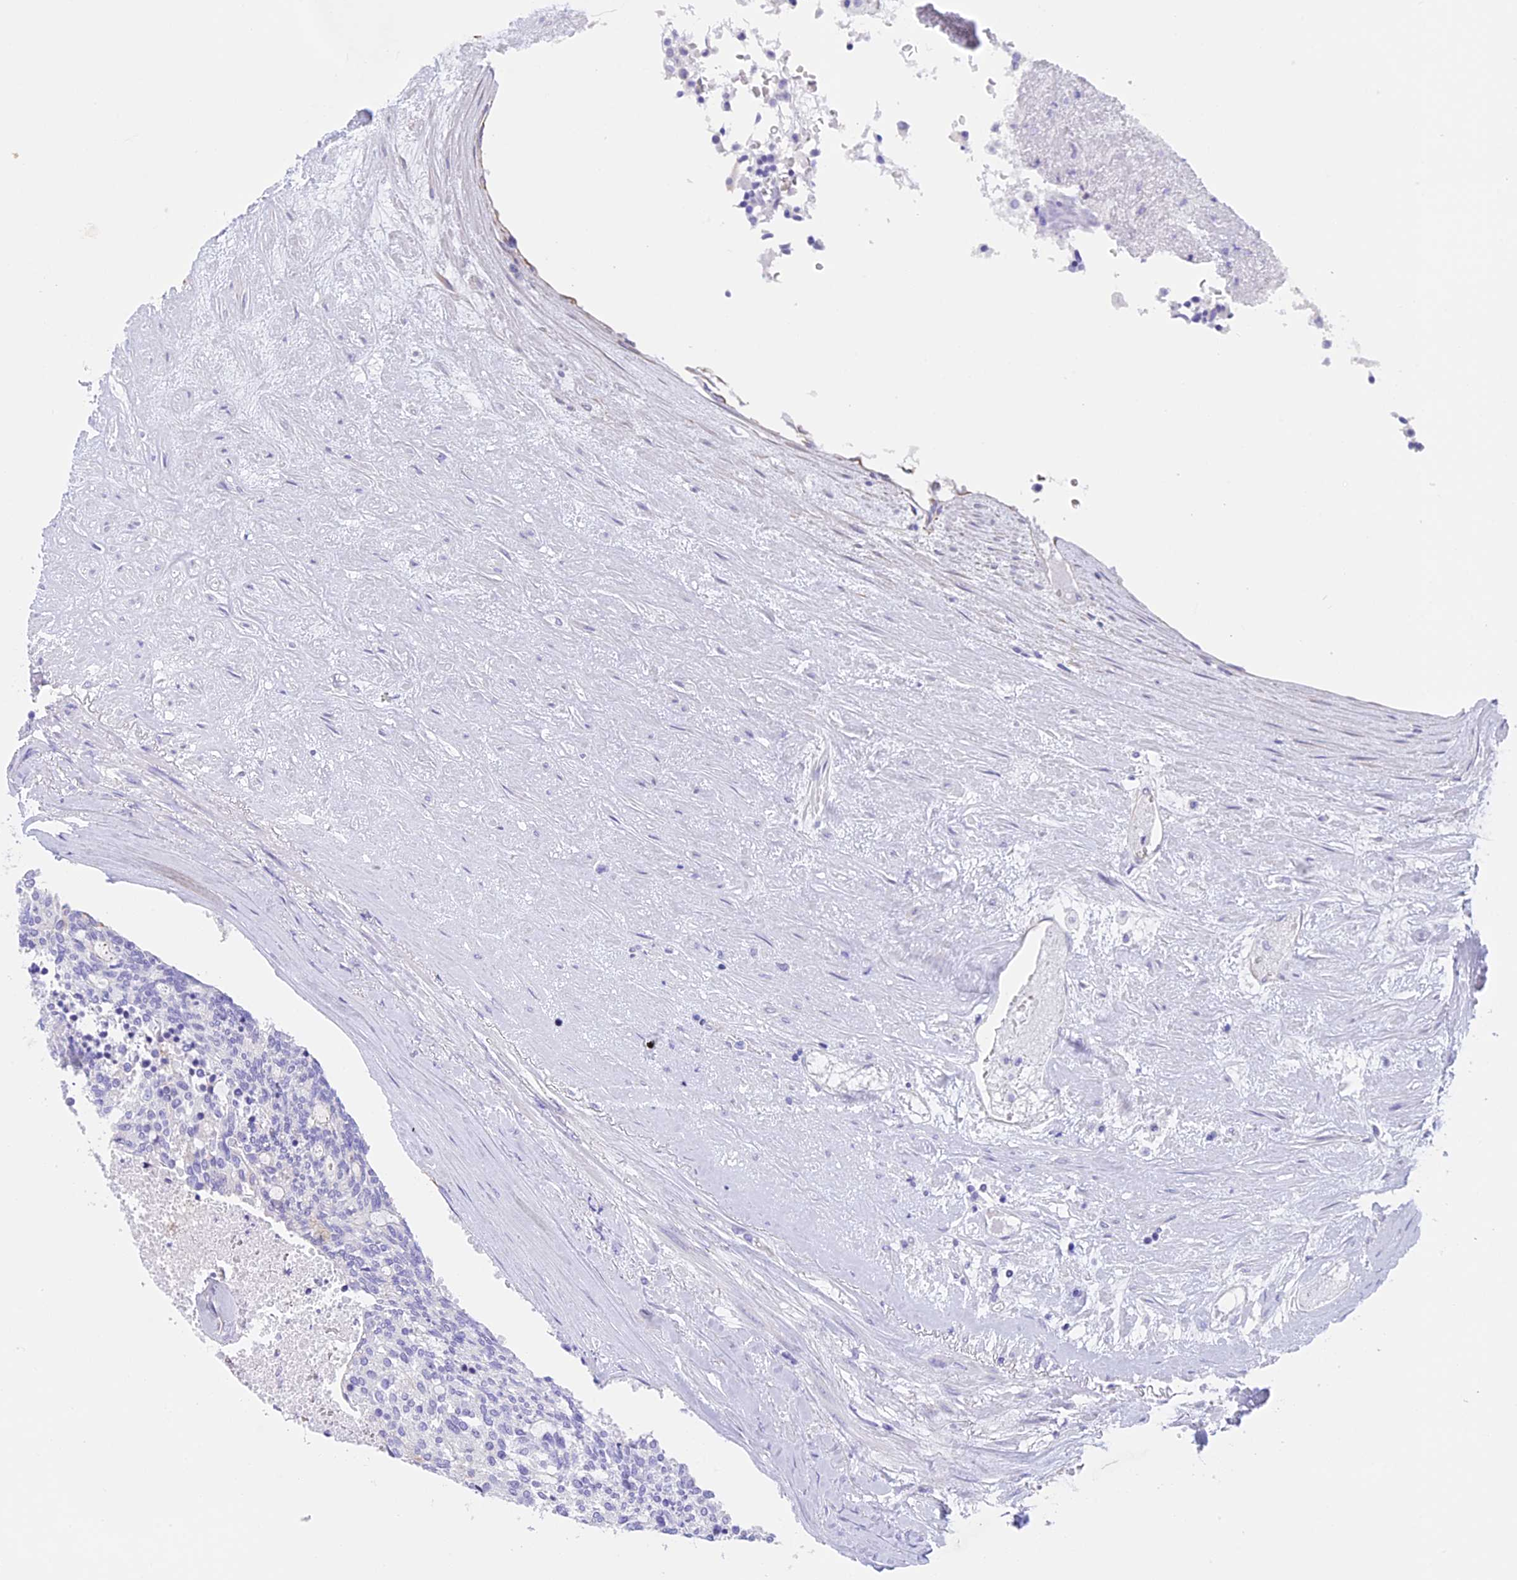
{"staining": {"intensity": "negative", "quantity": "none", "location": "none"}, "tissue": "carcinoid", "cell_type": "Tumor cells", "image_type": "cancer", "snomed": [{"axis": "morphology", "description": "Carcinoid, malignant, NOS"}, {"axis": "topography", "description": "Pancreas"}], "caption": "DAB (3,3'-diaminobenzidine) immunohistochemical staining of carcinoid displays no significant positivity in tumor cells. (Stains: DAB immunohistochemistry (IHC) with hematoxylin counter stain, Microscopy: brightfield microscopy at high magnification).", "gene": "TACSTD2", "patient": {"sex": "female", "age": 54}}